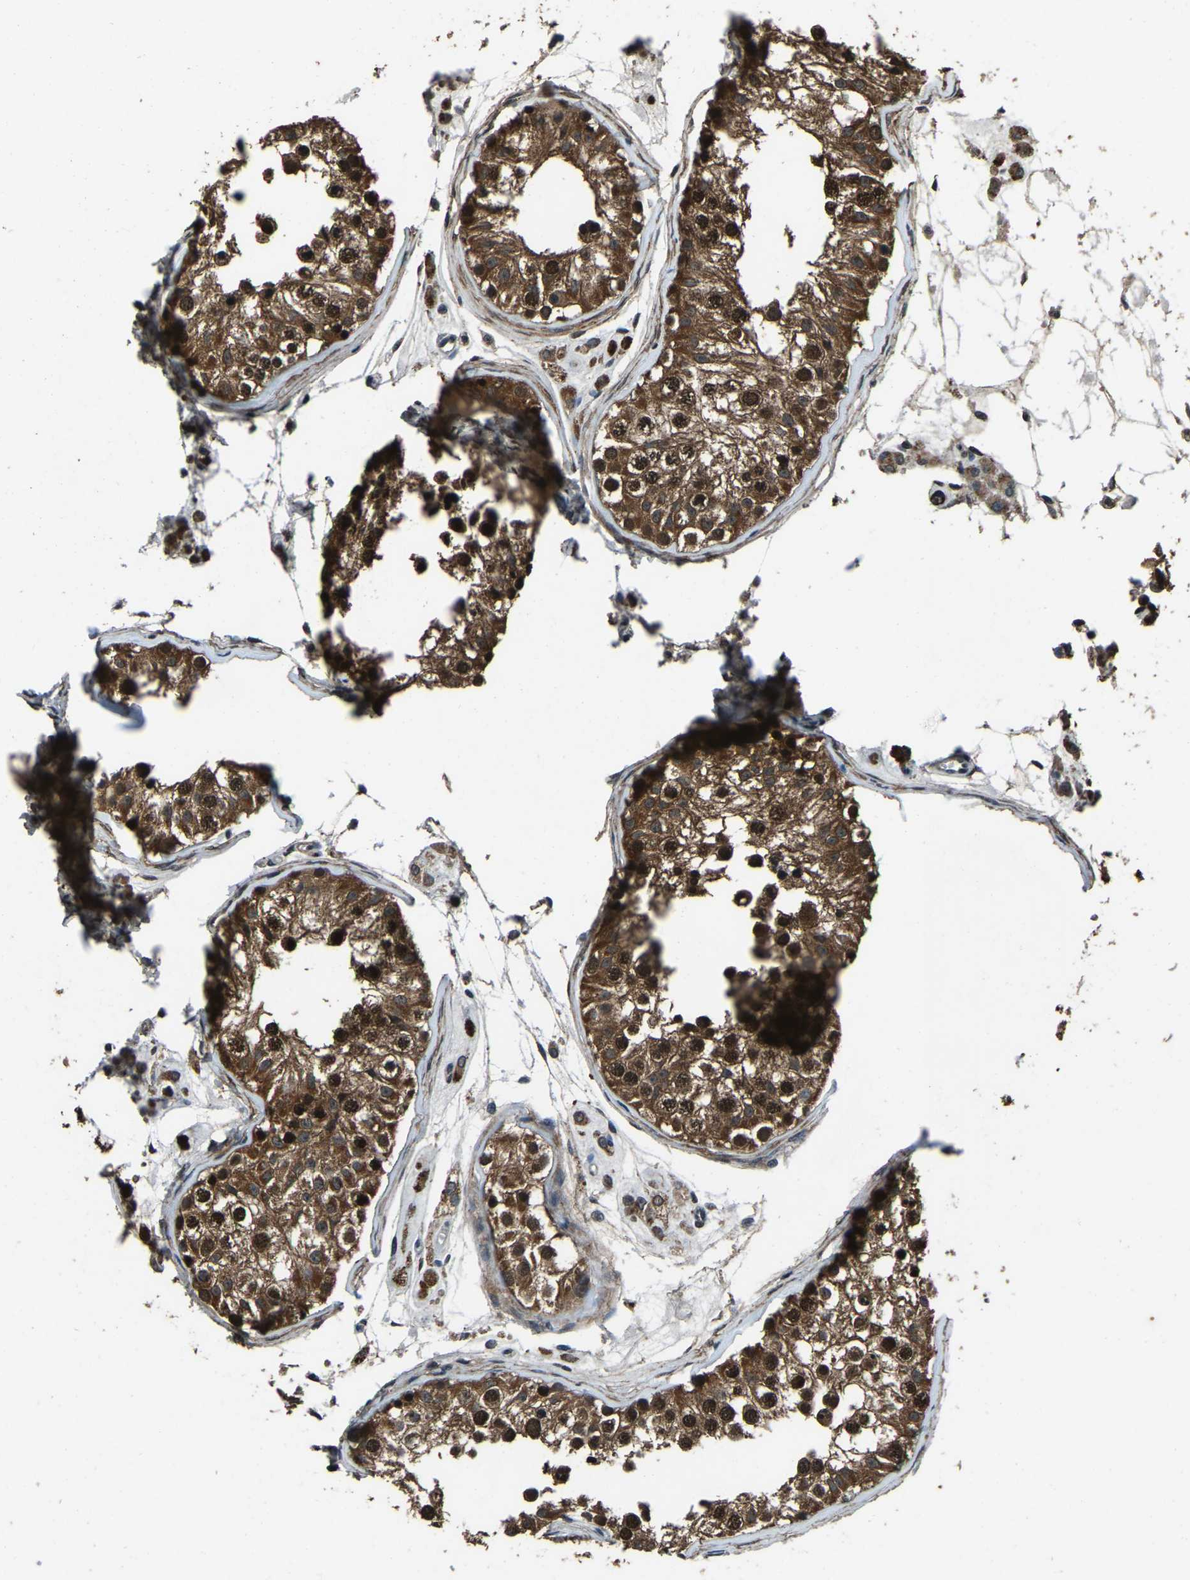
{"staining": {"intensity": "strong", "quantity": ">75%", "location": "cytoplasmic/membranous,nuclear"}, "tissue": "testis", "cell_type": "Cells in seminiferous ducts", "image_type": "normal", "snomed": [{"axis": "morphology", "description": "Normal tissue, NOS"}, {"axis": "morphology", "description": "Adenocarcinoma, metastatic, NOS"}, {"axis": "topography", "description": "Testis"}], "caption": "High-magnification brightfield microscopy of benign testis stained with DAB (brown) and counterstained with hematoxylin (blue). cells in seminiferous ducts exhibit strong cytoplasmic/membranous,nuclear staining is seen in about>75% of cells. (Brightfield microscopy of DAB IHC at high magnification).", "gene": "ANKIB1", "patient": {"sex": "male", "age": 26}}